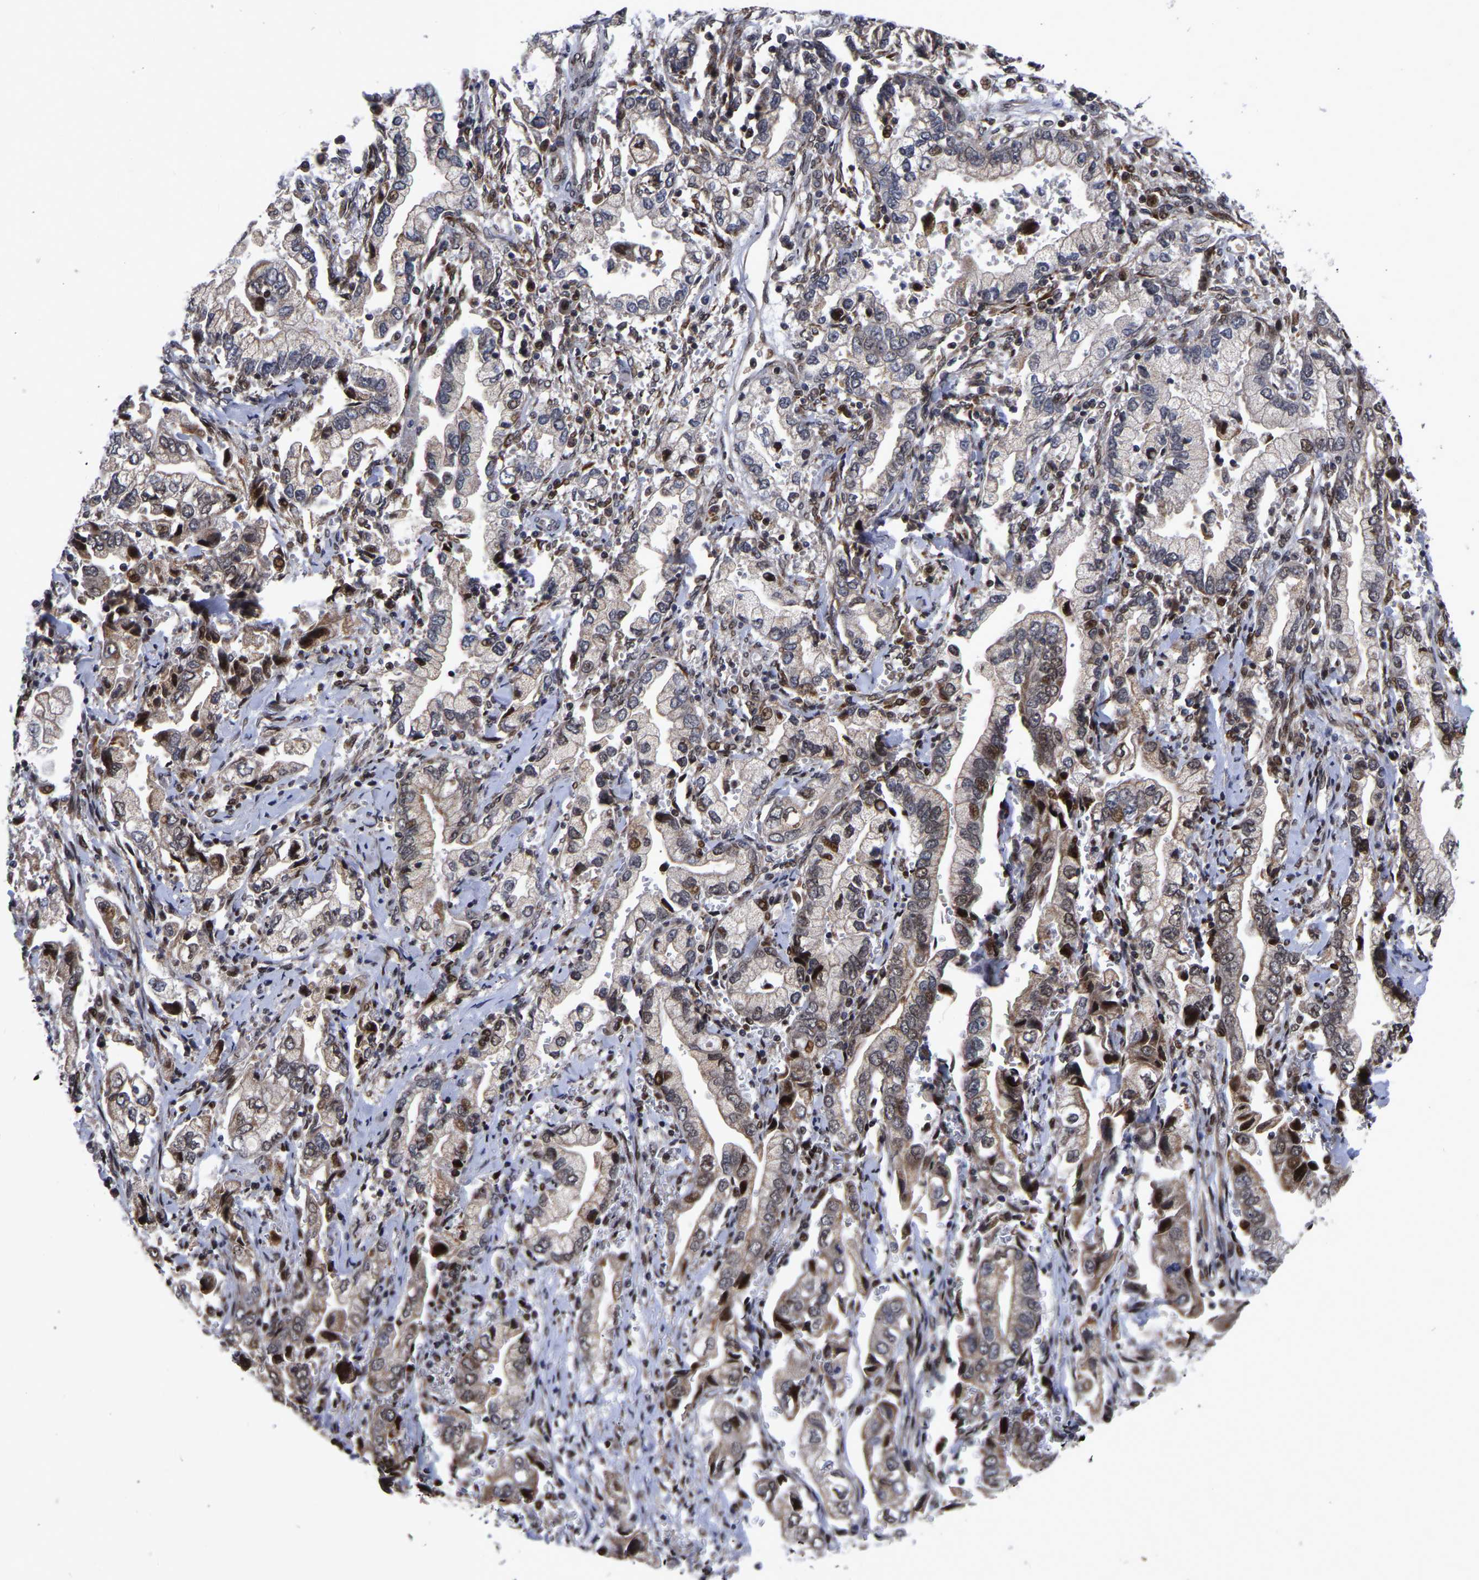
{"staining": {"intensity": "moderate", "quantity": "25%-75%", "location": "cytoplasmic/membranous,nuclear"}, "tissue": "stomach cancer", "cell_type": "Tumor cells", "image_type": "cancer", "snomed": [{"axis": "morphology", "description": "Normal tissue, NOS"}, {"axis": "morphology", "description": "Adenocarcinoma, NOS"}, {"axis": "topography", "description": "Stomach"}], "caption": "A high-resolution image shows immunohistochemistry staining of adenocarcinoma (stomach), which demonstrates moderate cytoplasmic/membranous and nuclear expression in approximately 25%-75% of tumor cells.", "gene": "JUNB", "patient": {"sex": "male", "age": 62}}